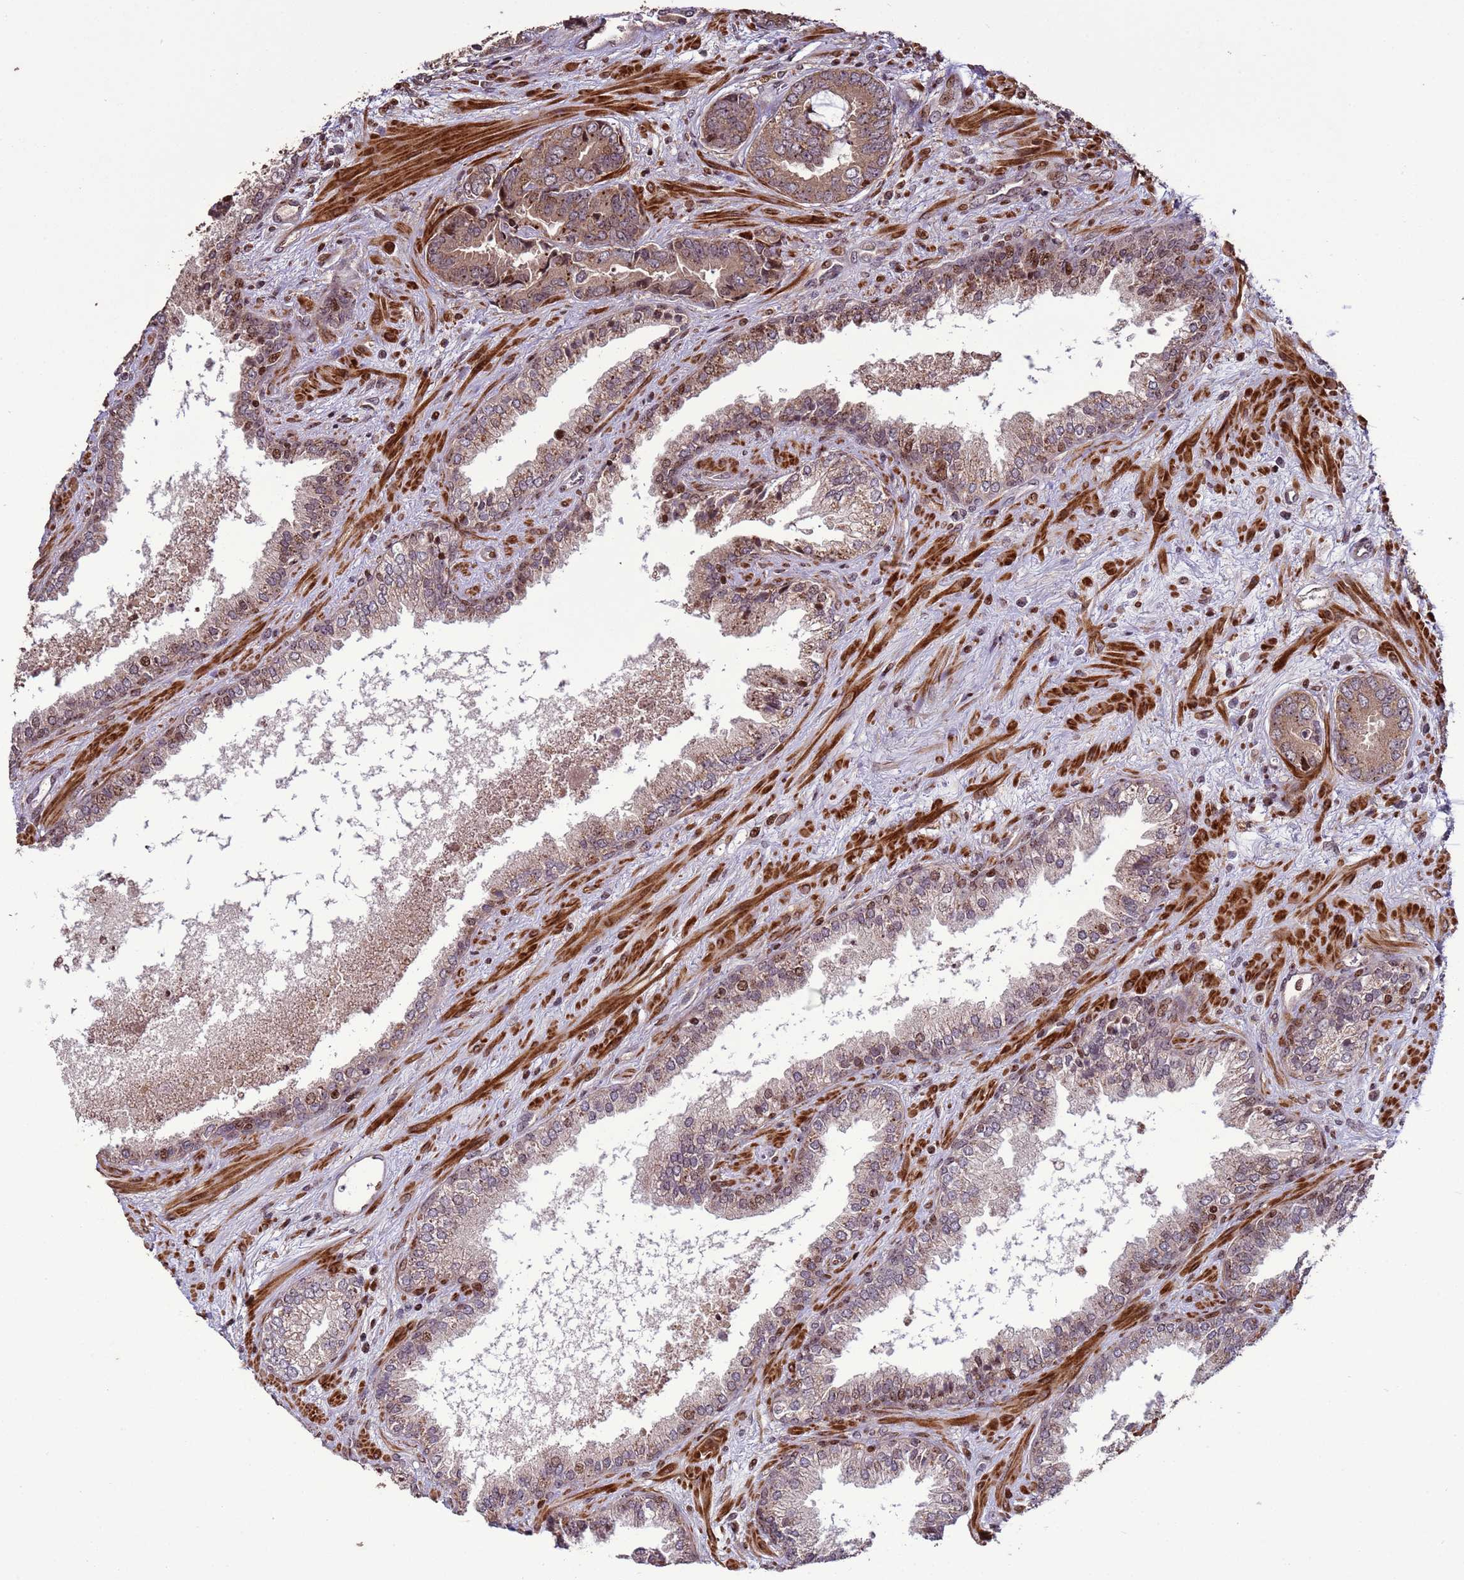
{"staining": {"intensity": "weak", "quantity": "25%-75%", "location": "cytoplasmic/membranous"}, "tissue": "prostate cancer", "cell_type": "Tumor cells", "image_type": "cancer", "snomed": [{"axis": "morphology", "description": "Adenocarcinoma, High grade"}, {"axis": "topography", "description": "Prostate"}], "caption": "Prostate adenocarcinoma (high-grade) was stained to show a protein in brown. There is low levels of weak cytoplasmic/membranous expression in about 25%-75% of tumor cells. (IHC, brightfield microscopy, high magnification).", "gene": "HGH1", "patient": {"sex": "male", "age": 71}}